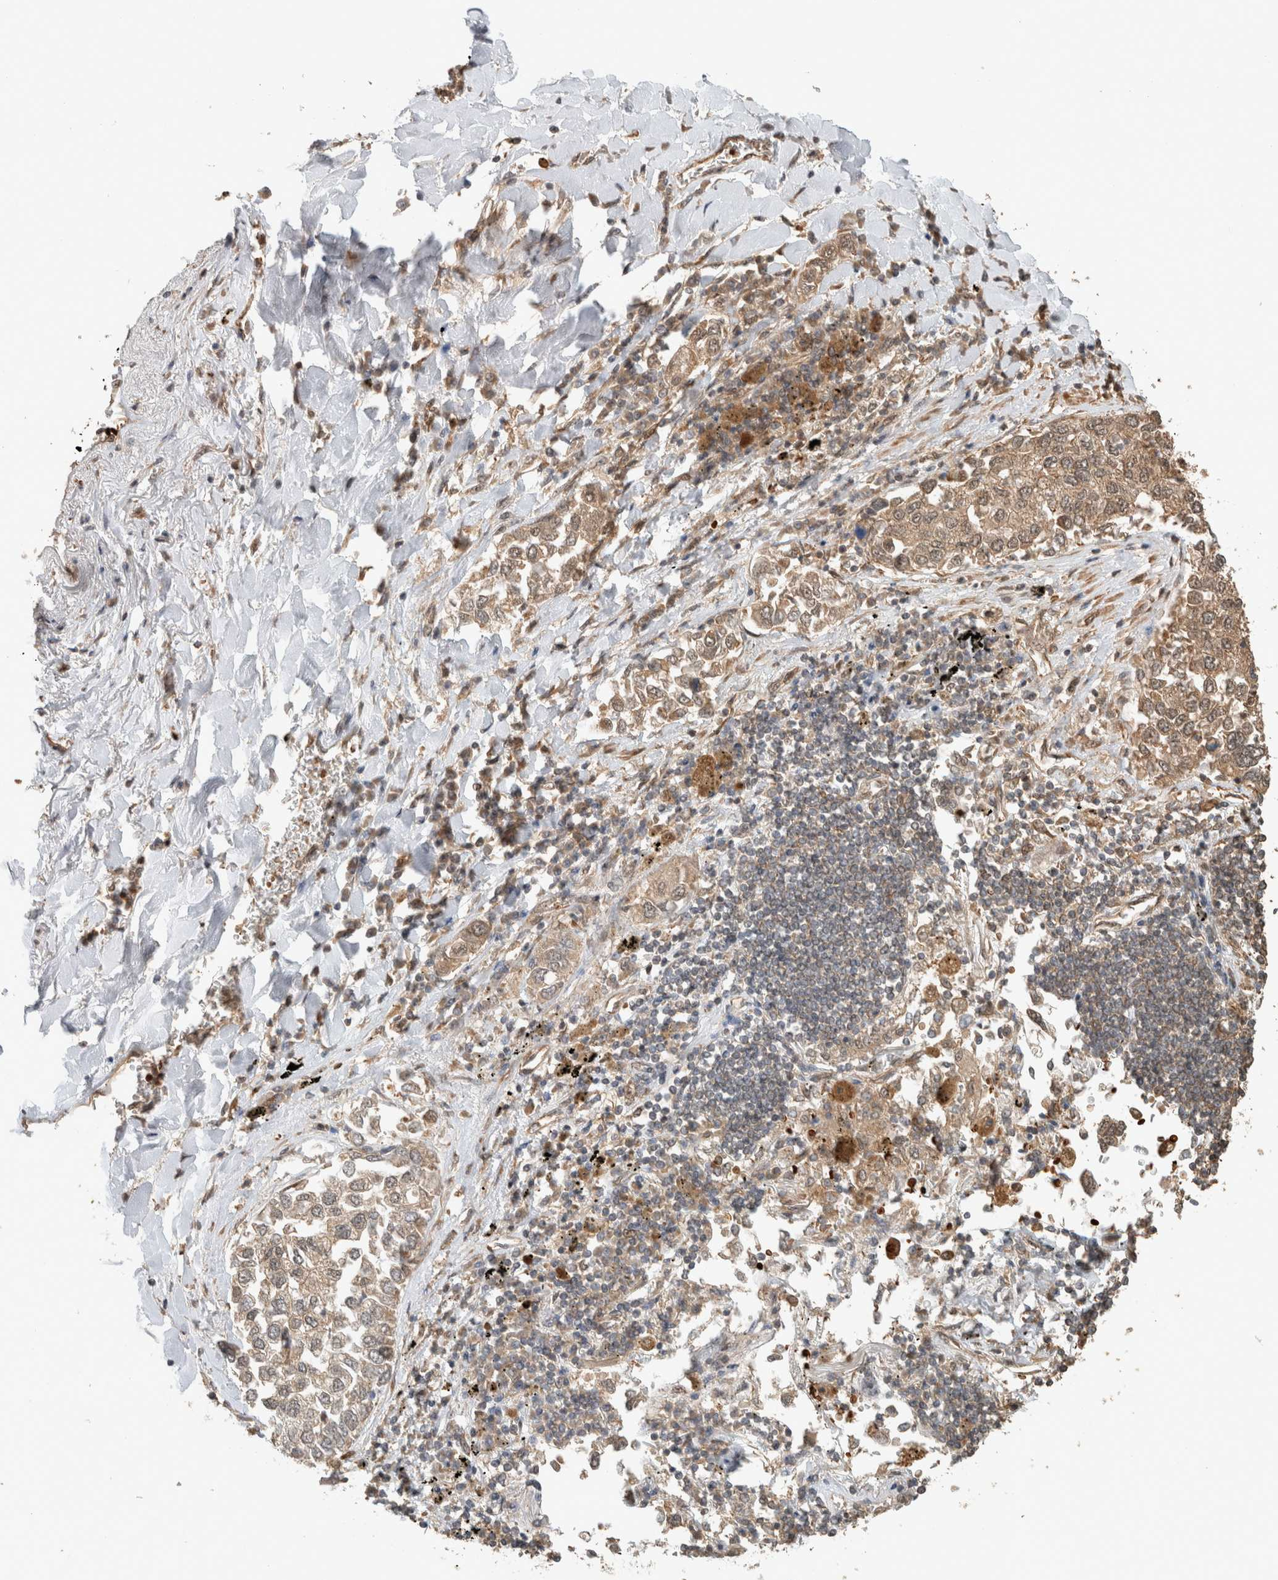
{"staining": {"intensity": "weak", "quantity": ">75%", "location": "cytoplasmic/membranous"}, "tissue": "lung cancer", "cell_type": "Tumor cells", "image_type": "cancer", "snomed": [{"axis": "morphology", "description": "Inflammation, NOS"}, {"axis": "morphology", "description": "Adenocarcinoma, NOS"}, {"axis": "topography", "description": "Lung"}], "caption": "Weak cytoplasmic/membranous expression is identified in approximately >75% of tumor cells in lung adenocarcinoma.", "gene": "OTUD6B", "patient": {"sex": "male", "age": 63}}